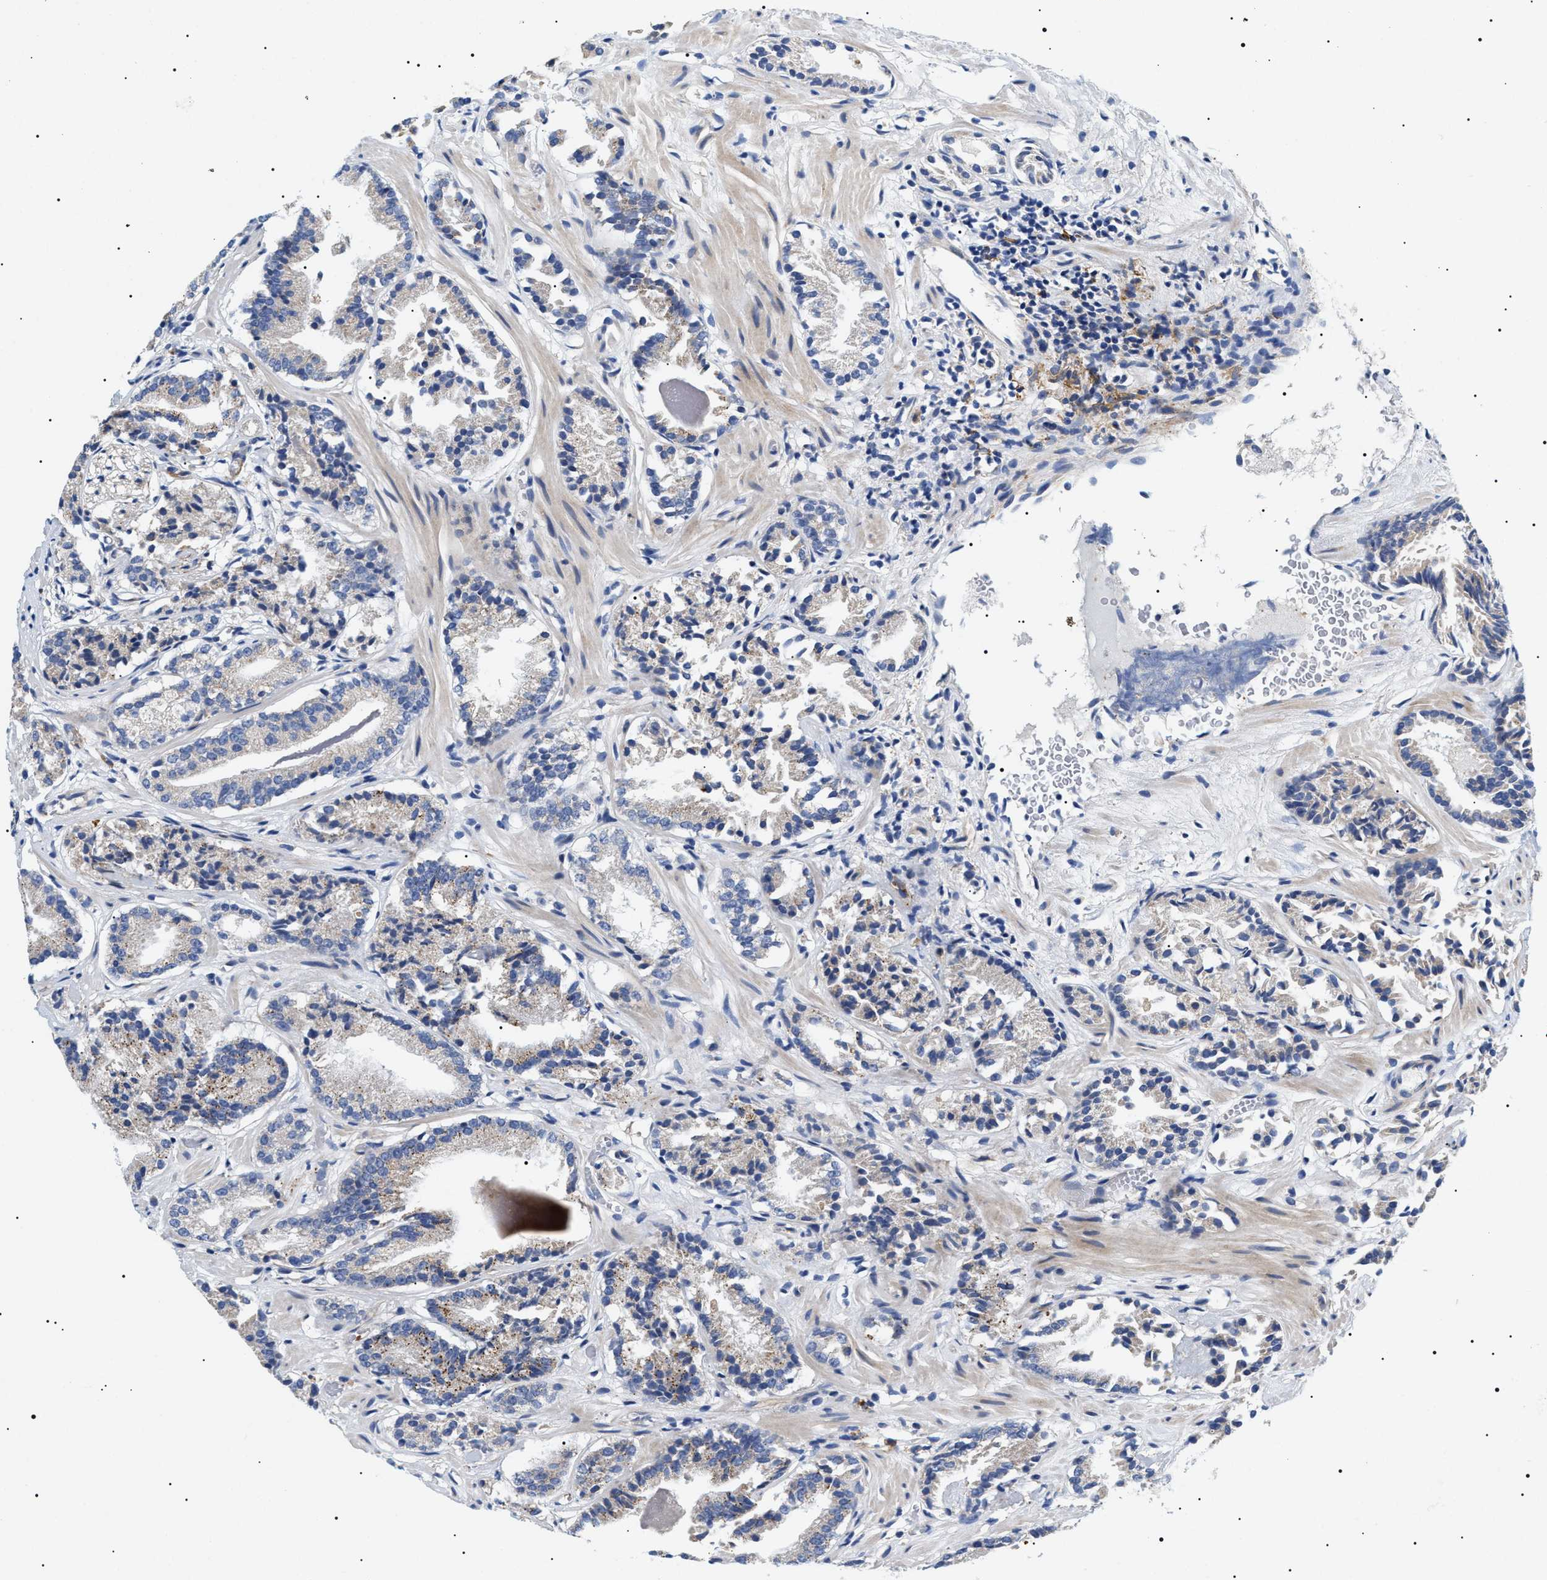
{"staining": {"intensity": "negative", "quantity": "none", "location": "none"}, "tissue": "prostate cancer", "cell_type": "Tumor cells", "image_type": "cancer", "snomed": [{"axis": "morphology", "description": "Adenocarcinoma, Low grade"}, {"axis": "topography", "description": "Prostate"}], "caption": "The histopathology image reveals no staining of tumor cells in prostate low-grade adenocarcinoma.", "gene": "TMEM222", "patient": {"sex": "male", "age": 51}}